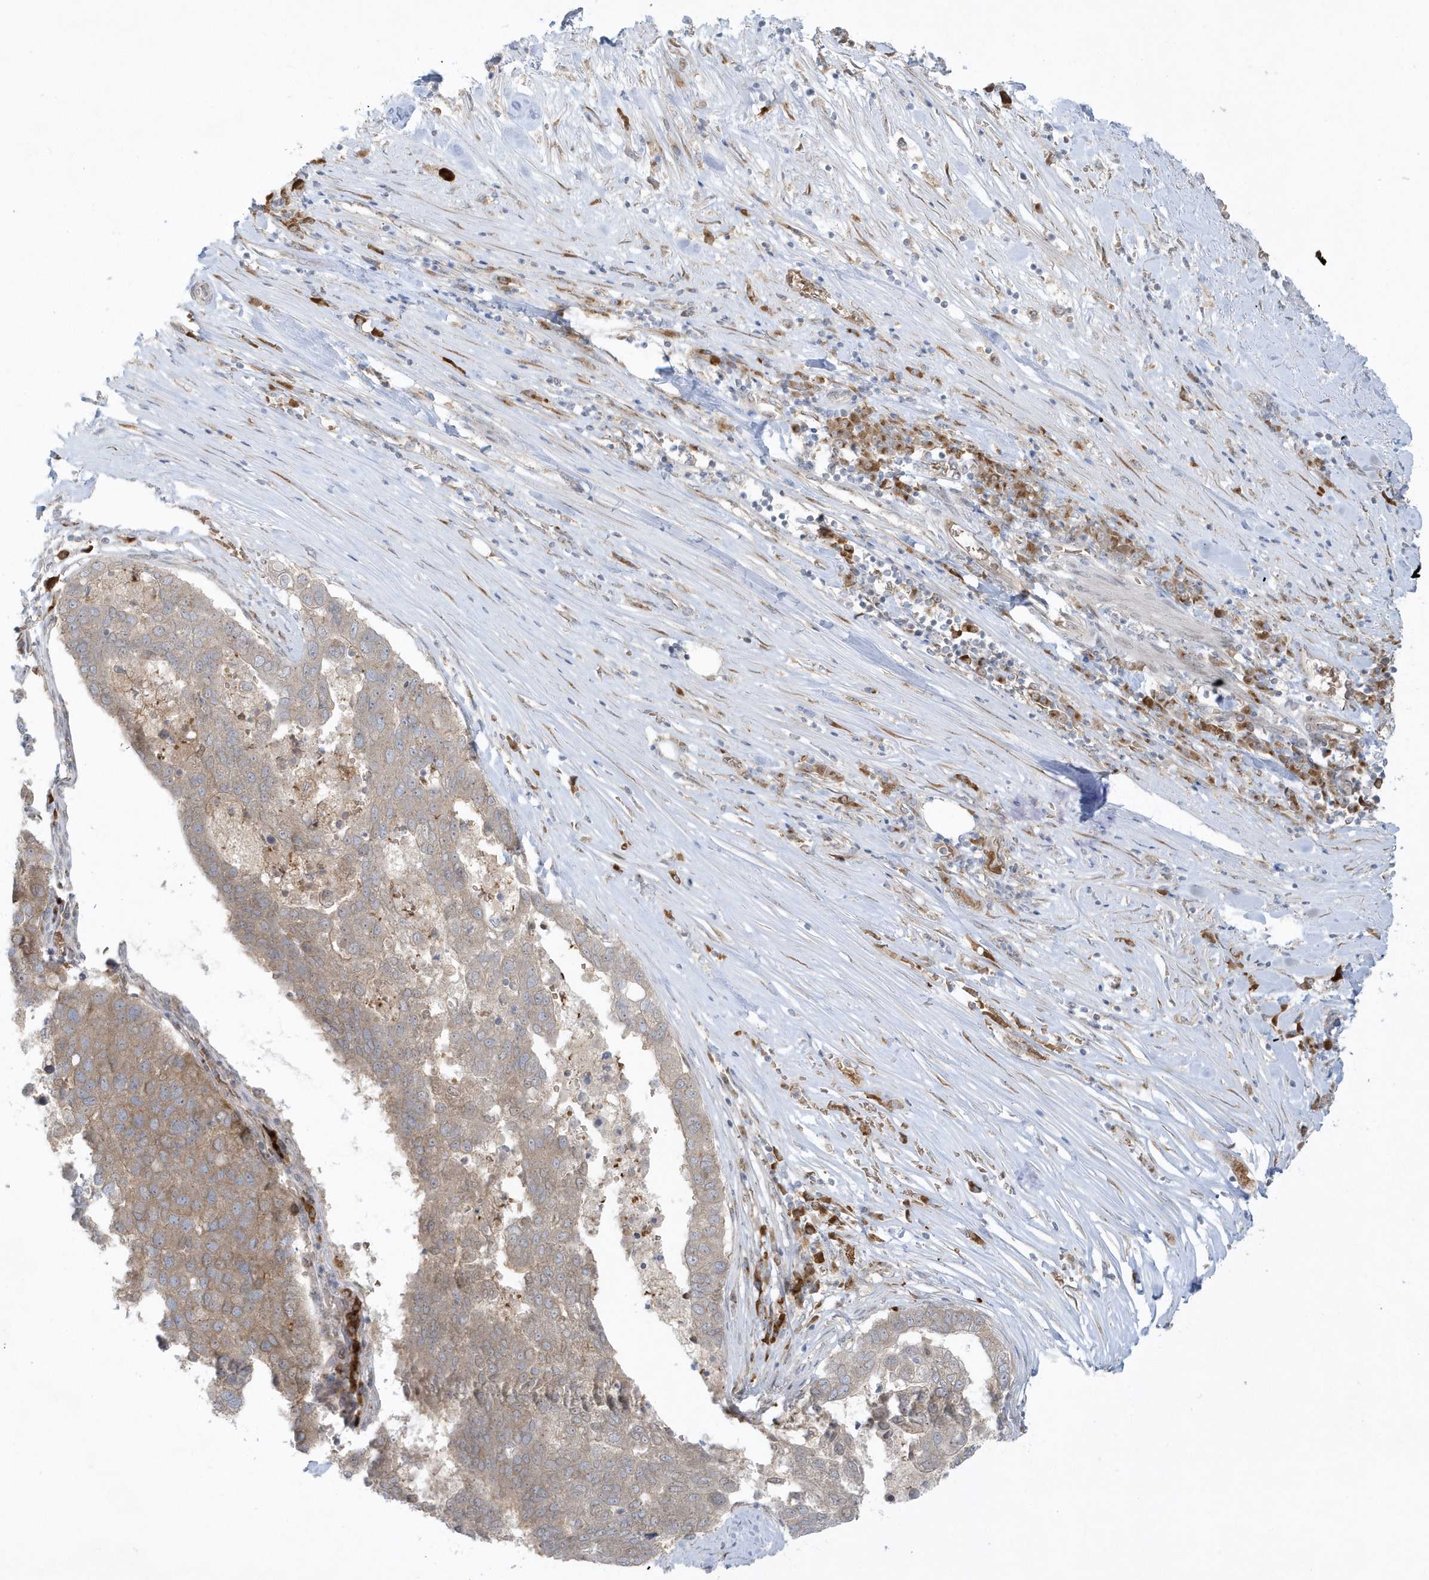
{"staining": {"intensity": "weak", "quantity": ">75%", "location": "cytoplasmic/membranous"}, "tissue": "pancreatic cancer", "cell_type": "Tumor cells", "image_type": "cancer", "snomed": [{"axis": "morphology", "description": "Adenocarcinoma, NOS"}, {"axis": "topography", "description": "Pancreas"}], "caption": "Weak cytoplasmic/membranous expression for a protein is seen in approximately >75% of tumor cells of pancreatic cancer (adenocarcinoma) using immunohistochemistry.", "gene": "RPP40", "patient": {"sex": "female", "age": 61}}